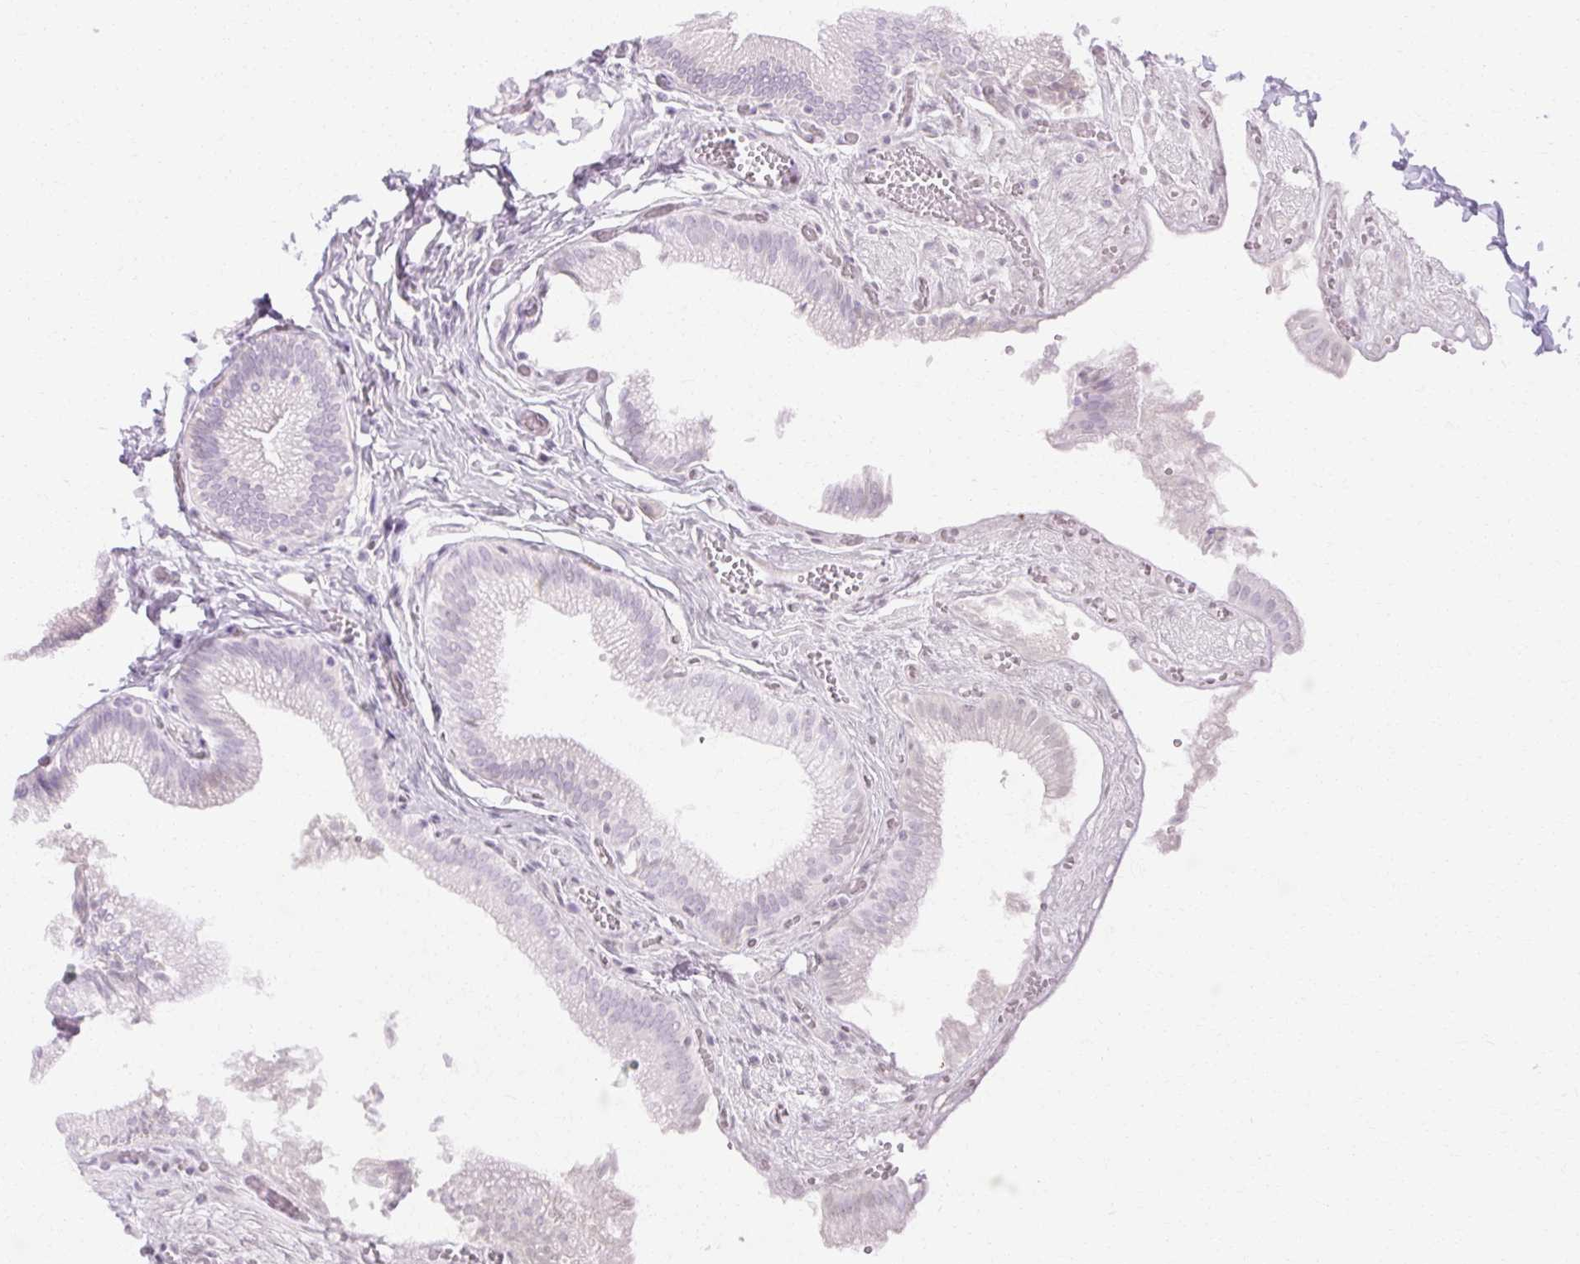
{"staining": {"intensity": "negative", "quantity": "none", "location": "none"}, "tissue": "gallbladder", "cell_type": "Glandular cells", "image_type": "normal", "snomed": [{"axis": "morphology", "description": "Normal tissue, NOS"}, {"axis": "topography", "description": "Gallbladder"}, {"axis": "topography", "description": "Peripheral nerve tissue"}], "caption": "IHC of benign human gallbladder reveals no positivity in glandular cells.", "gene": "C3orf49", "patient": {"sex": "male", "age": 17}}